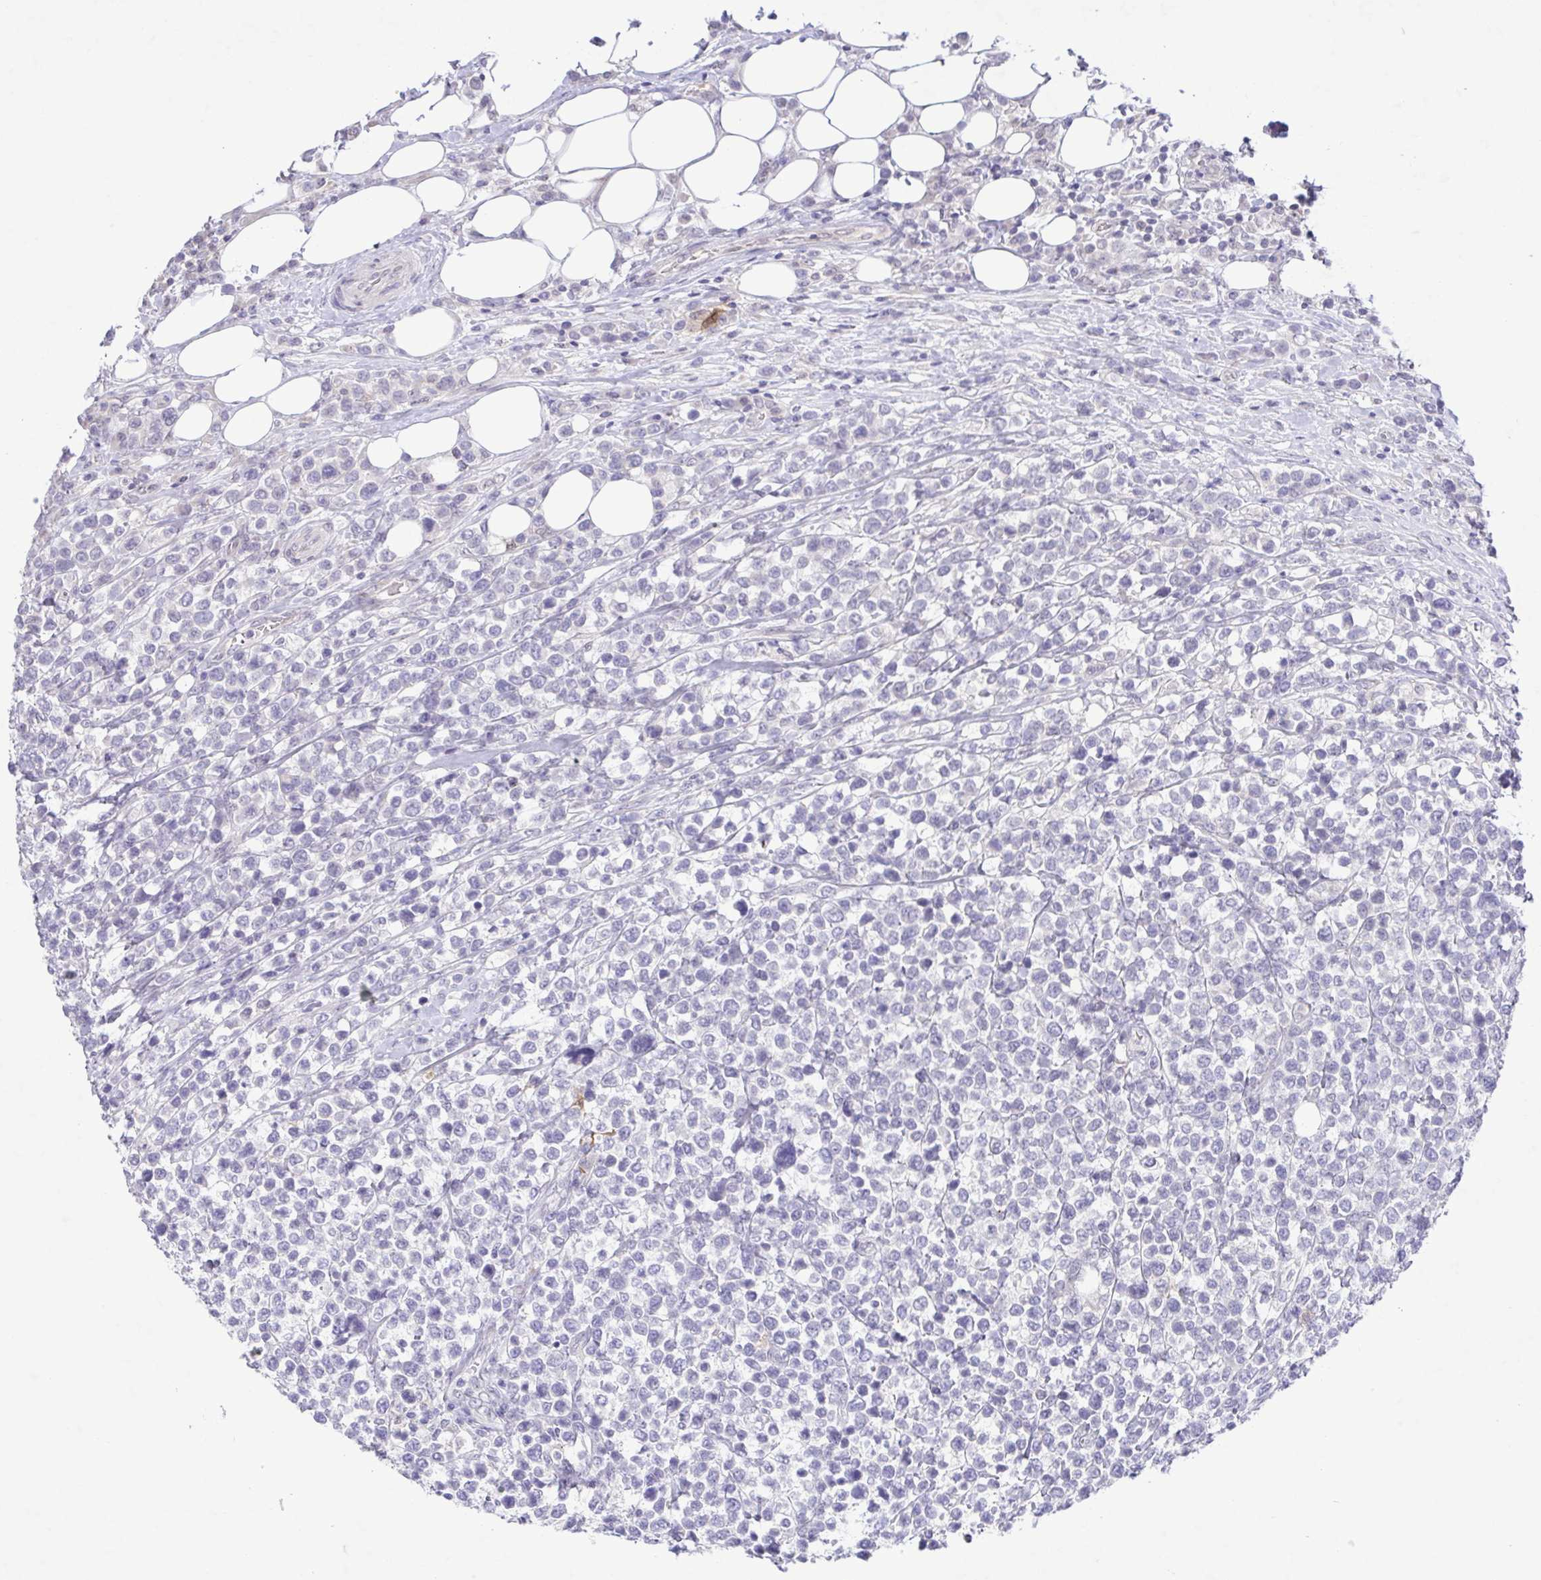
{"staining": {"intensity": "negative", "quantity": "none", "location": "none"}, "tissue": "lymphoma", "cell_type": "Tumor cells", "image_type": "cancer", "snomed": [{"axis": "morphology", "description": "Malignant lymphoma, non-Hodgkin's type, High grade"}, {"axis": "topography", "description": "Soft tissue"}], "caption": "Tumor cells are negative for protein expression in human high-grade malignant lymphoma, non-Hodgkin's type.", "gene": "IL1RN", "patient": {"sex": "female", "age": 56}}